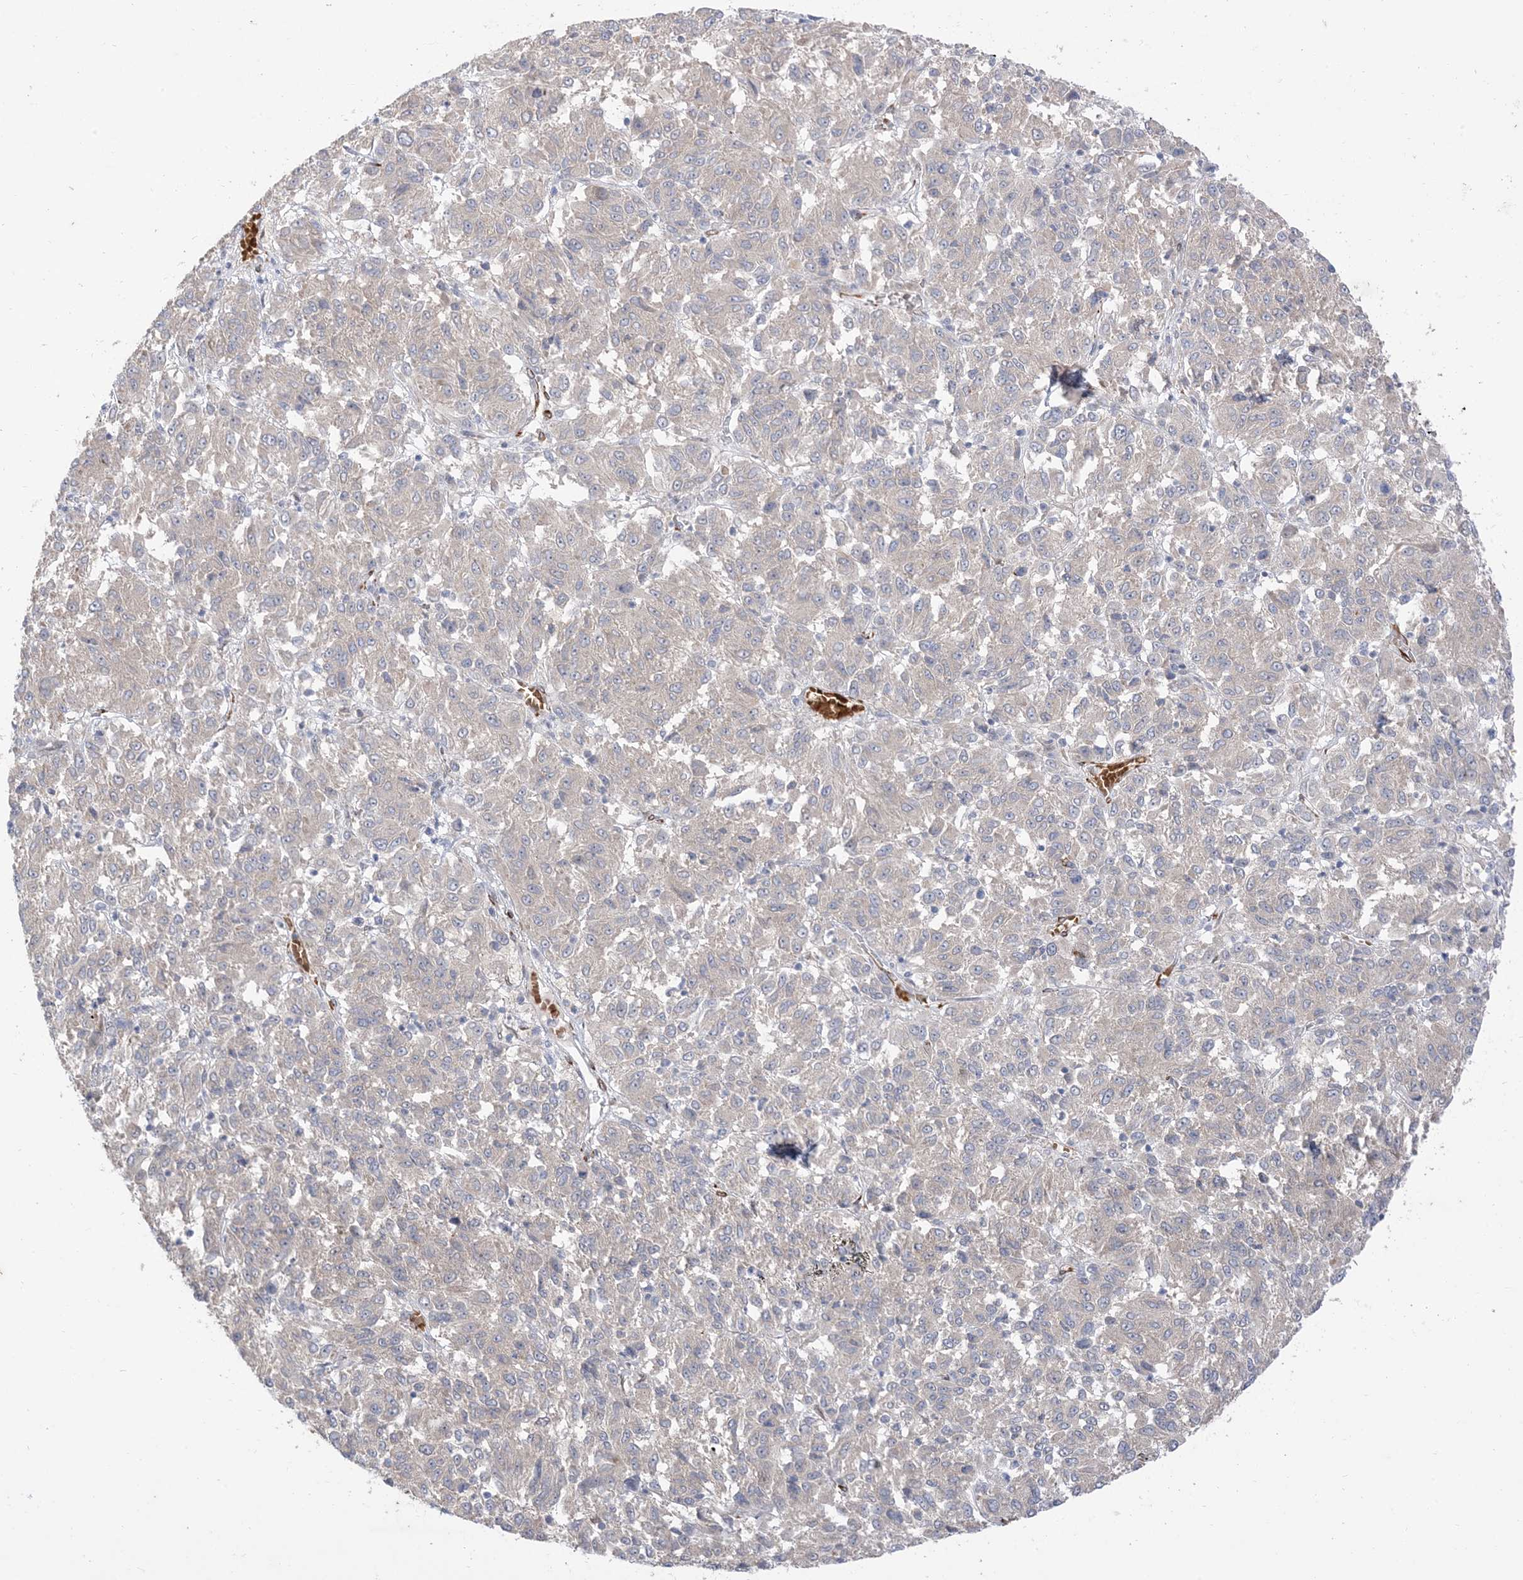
{"staining": {"intensity": "weak", "quantity": "<25%", "location": "cytoplasmic/membranous"}, "tissue": "melanoma", "cell_type": "Tumor cells", "image_type": "cancer", "snomed": [{"axis": "morphology", "description": "Malignant melanoma, Metastatic site"}, {"axis": "topography", "description": "Lung"}], "caption": "Immunohistochemistry histopathology image of human malignant melanoma (metastatic site) stained for a protein (brown), which displays no staining in tumor cells.", "gene": "RIN1", "patient": {"sex": "male", "age": 64}}